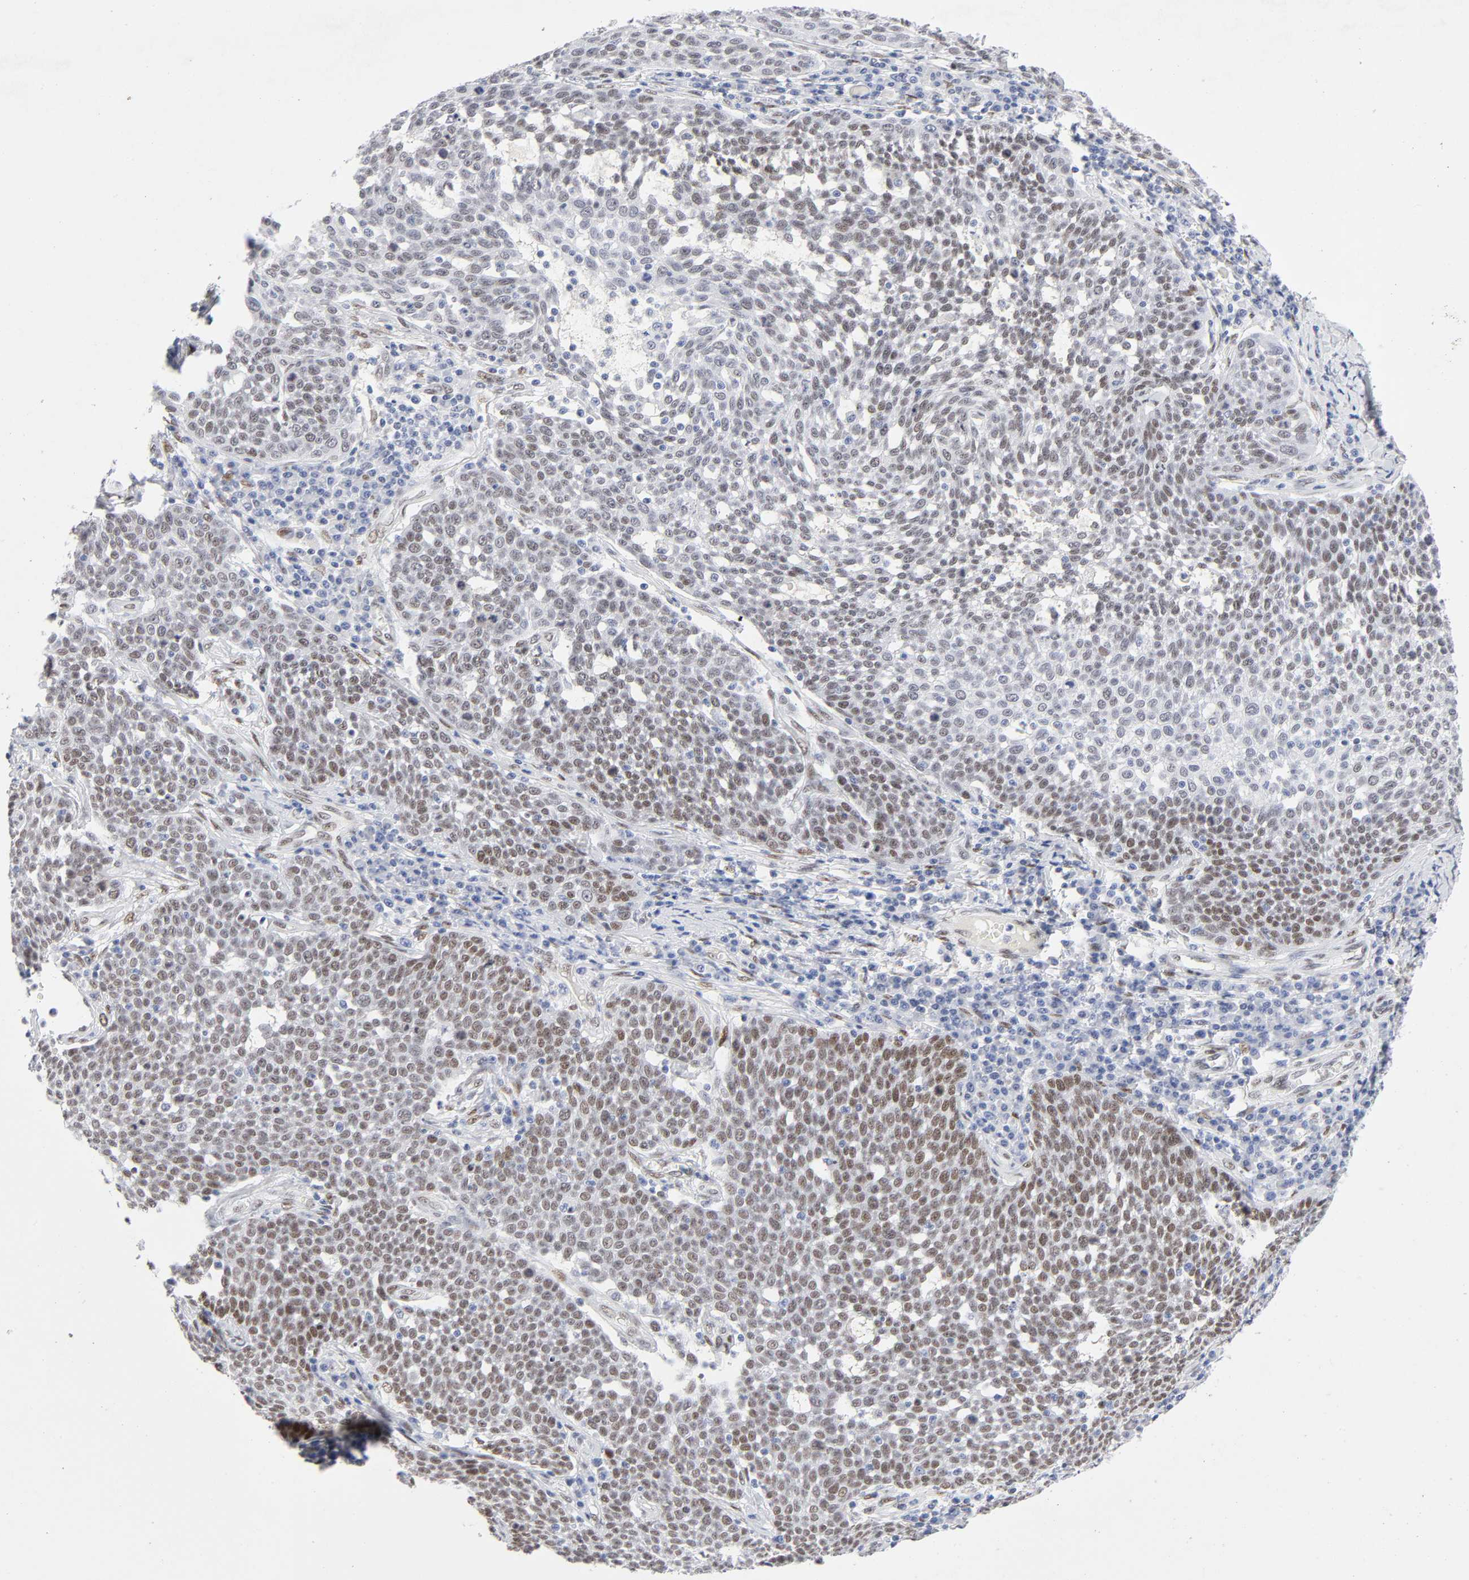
{"staining": {"intensity": "weak", "quantity": ">75%", "location": "nuclear"}, "tissue": "cervical cancer", "cell_type": "Tumor cells", "image_type": "cancer", "snomed": [{"axis": "morphology", "description": "Squamous cell carcinoma, NOS"}, {"axis": "topography", "description": "Cervix"}], "caption": "A high-resolution photomicrograph shows immunohistochemistry (IHC) staining of cervical cancer, which demonstrates weak nuclear expression in approximately >75% of tumor cells.", "gene": "NFIC", "patient": {"sex": "female", "age": 34}}